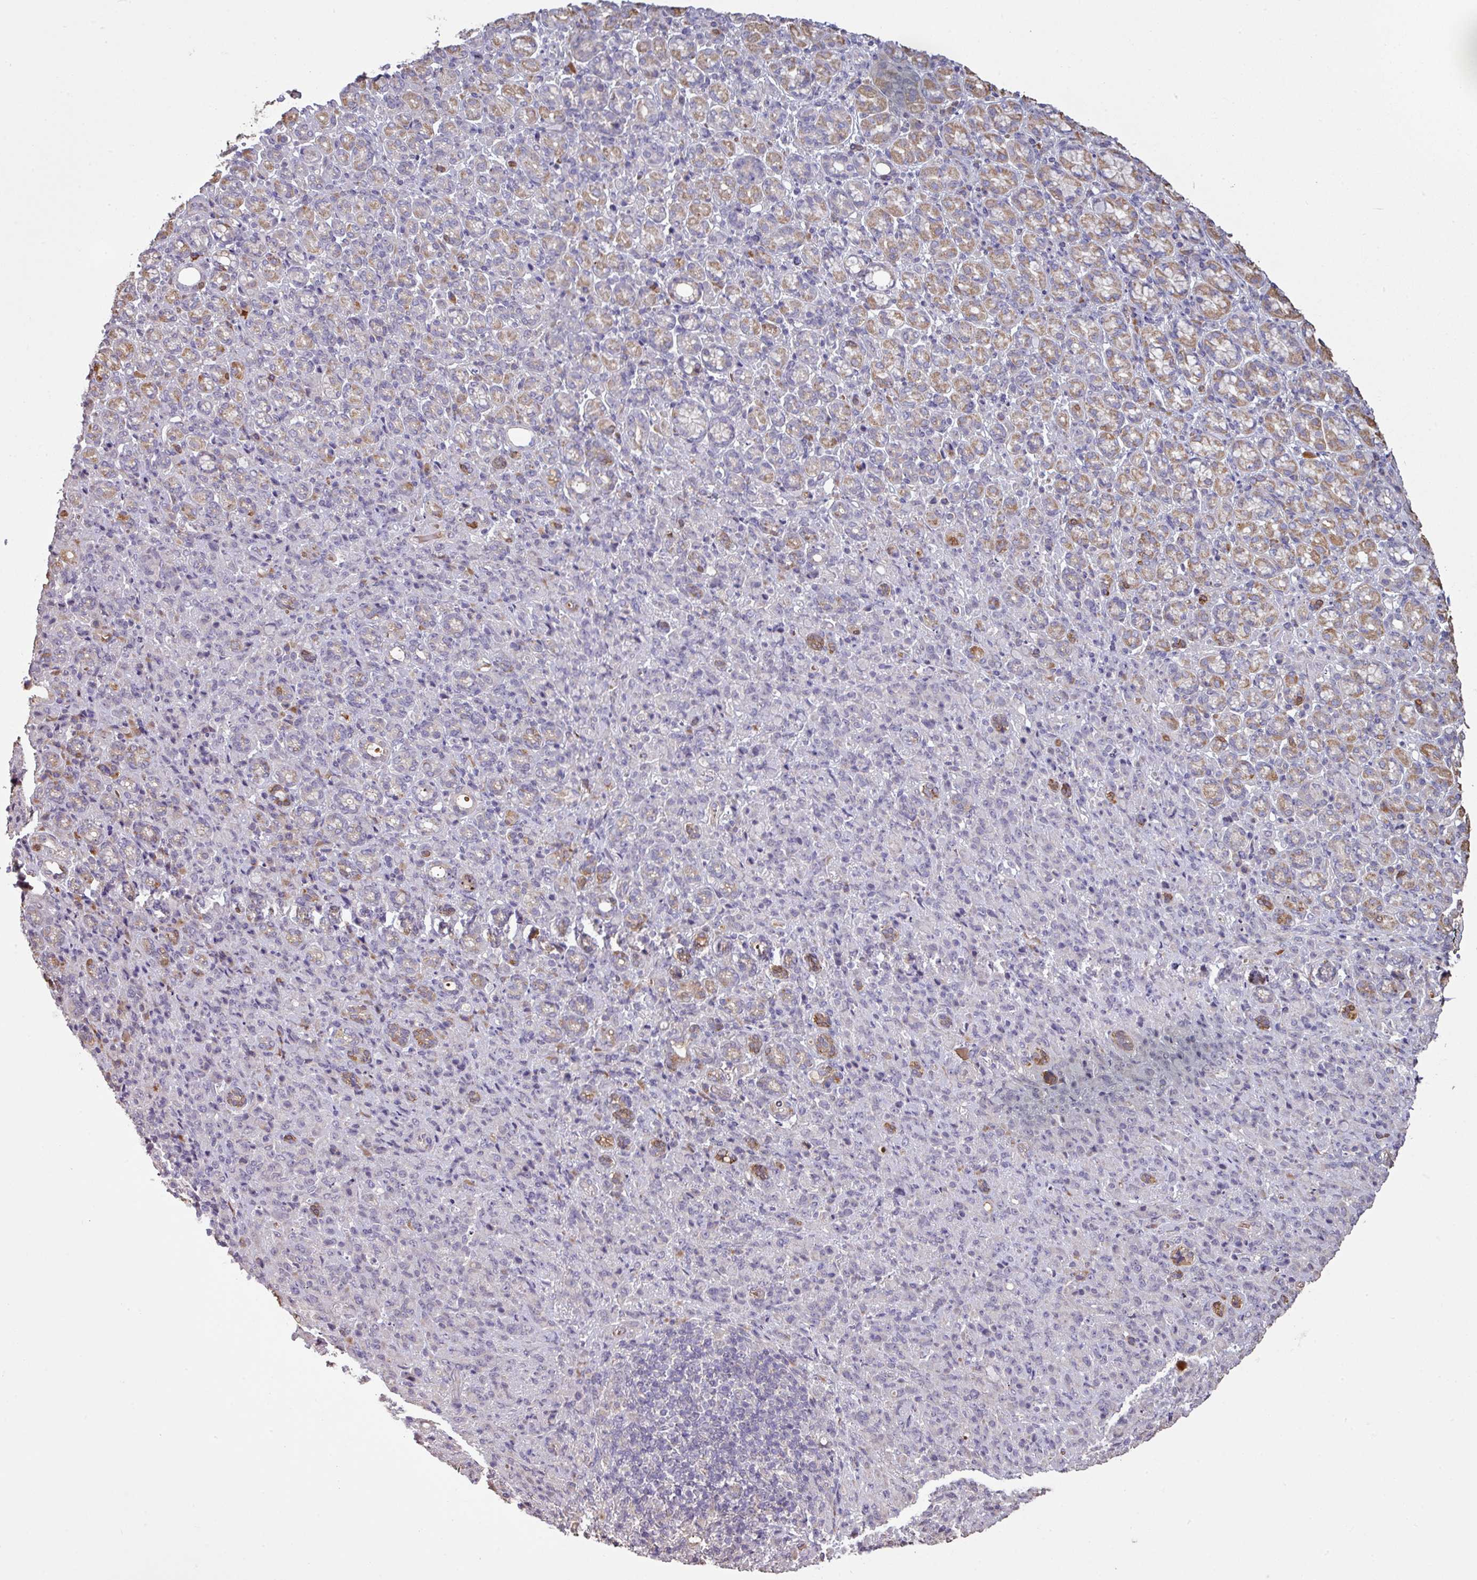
{"staining": {"intensity": "moderate", "quantity": "<25%", "location": "cytoplasmic/membranous"}, "tissue": "stomach cancer", "cell_type": "Tumor cells", "image_type": "cancer", "snomed": [{"axis": "morphology", "description": "Adenocarcinoma, NOS"}, {"axis": "topography", "description": "Stomach"}], "caption": "Immunohistochemistry image of adenocarcinoma (stomach) stained for a protein (brown), which exhibits low levels of moderate cytoplasmic/membranous positivity in about <25% of tumor cells.", "gene": "NHSL2", "patient": {"sex": "female", "age": 79}}